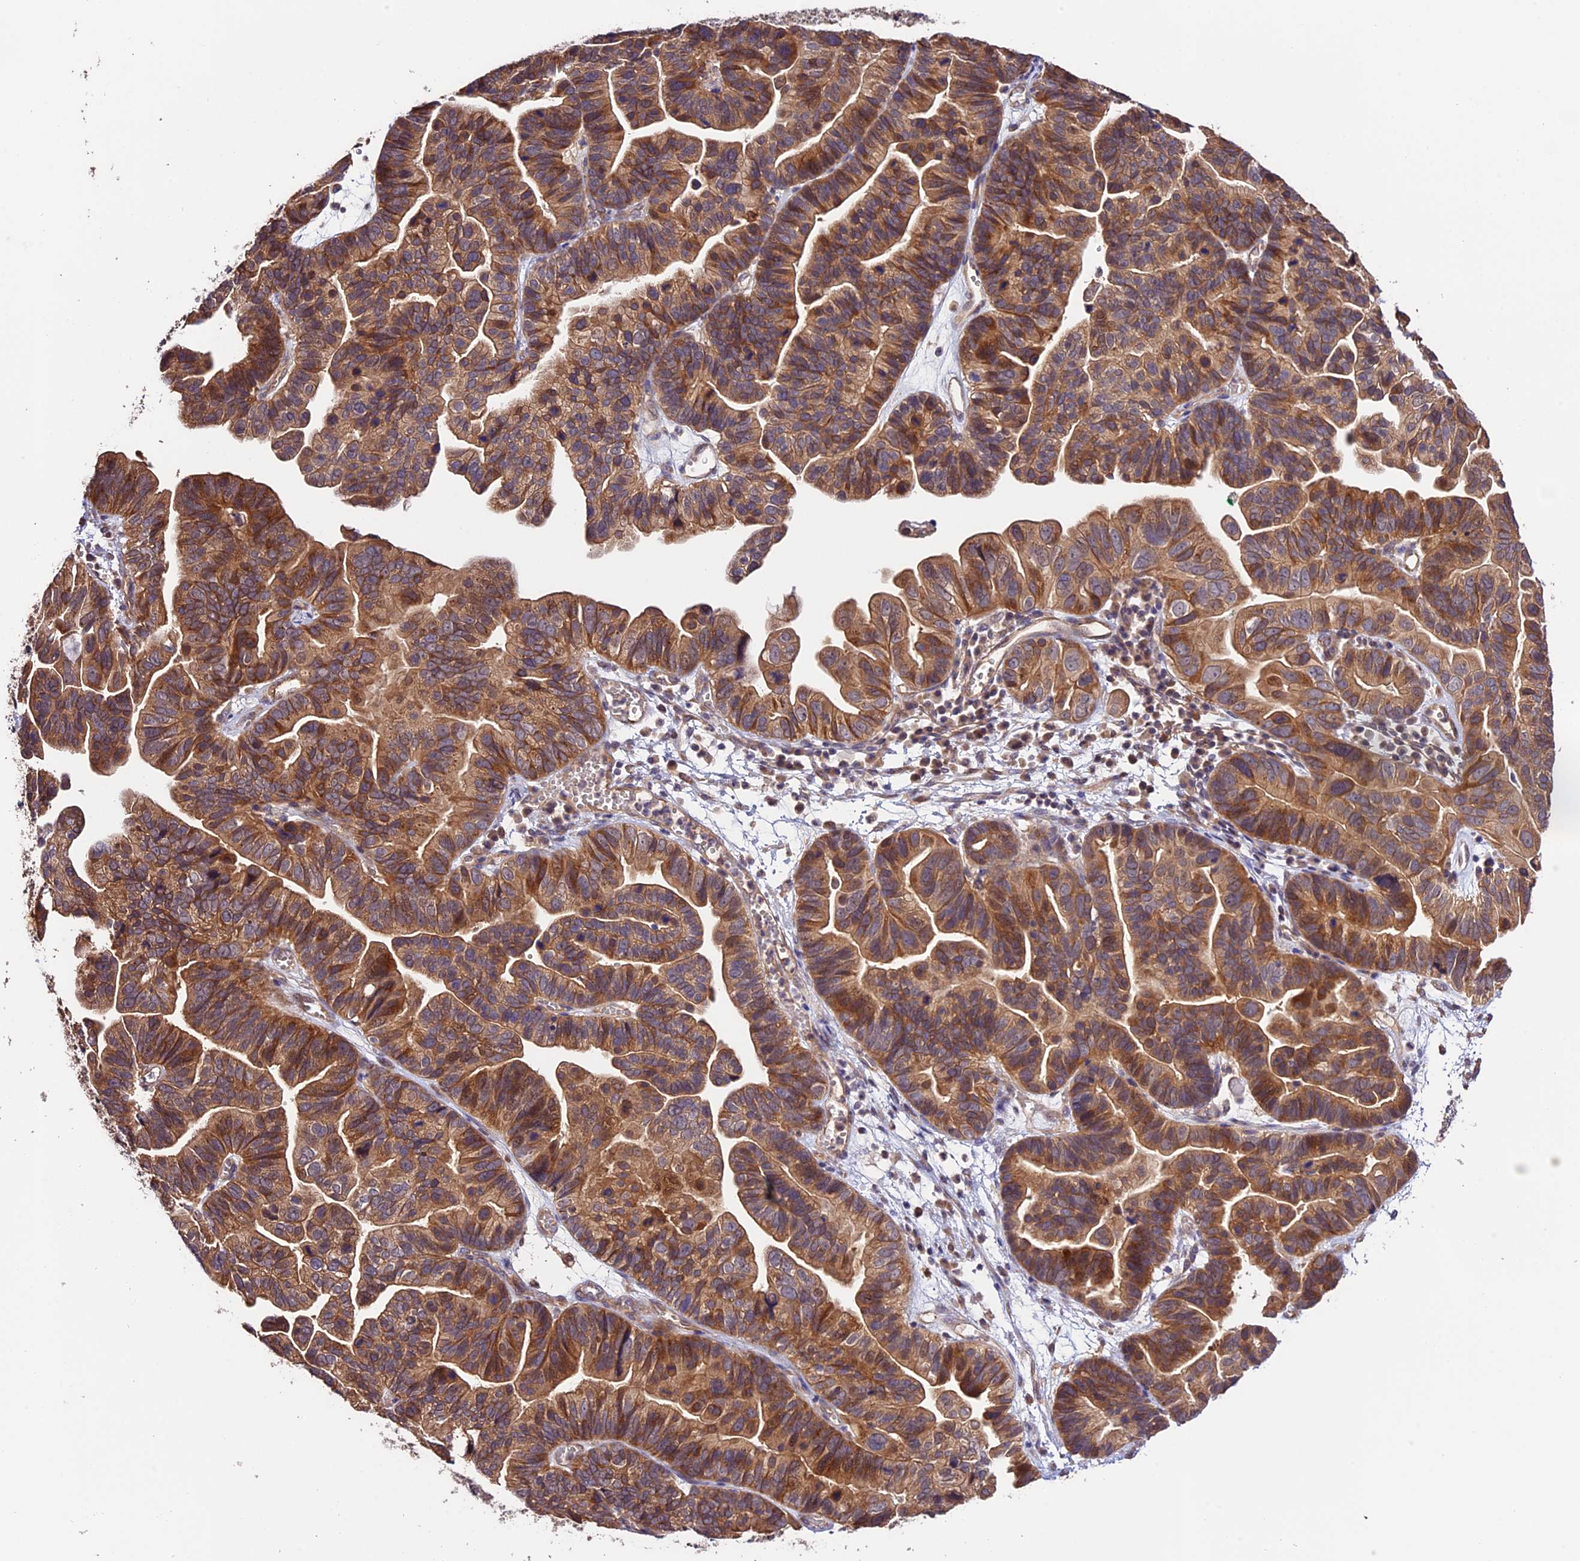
{"staining": {"intensity": "moderate", "quantity": ">75%", "location": "cytoplasmic/membranous"}, "tissue": "ovarian cancer", "cell_type": "Tumor cells", "image_type": "cancer", "snomed": [{"axis": "morphology", "description": "Cystadenocarcinoma, serous, NOS"}, {"axis": "topography", "description": "Ovary"}], "caption": "Ovarian serous cystadenocarcinoma tissue reveals moderate cytoplasmic/membranous expression in approximately >75% of tumor cells", "gene": "CES3", "patient": {"sex": "female", "age": 56}}